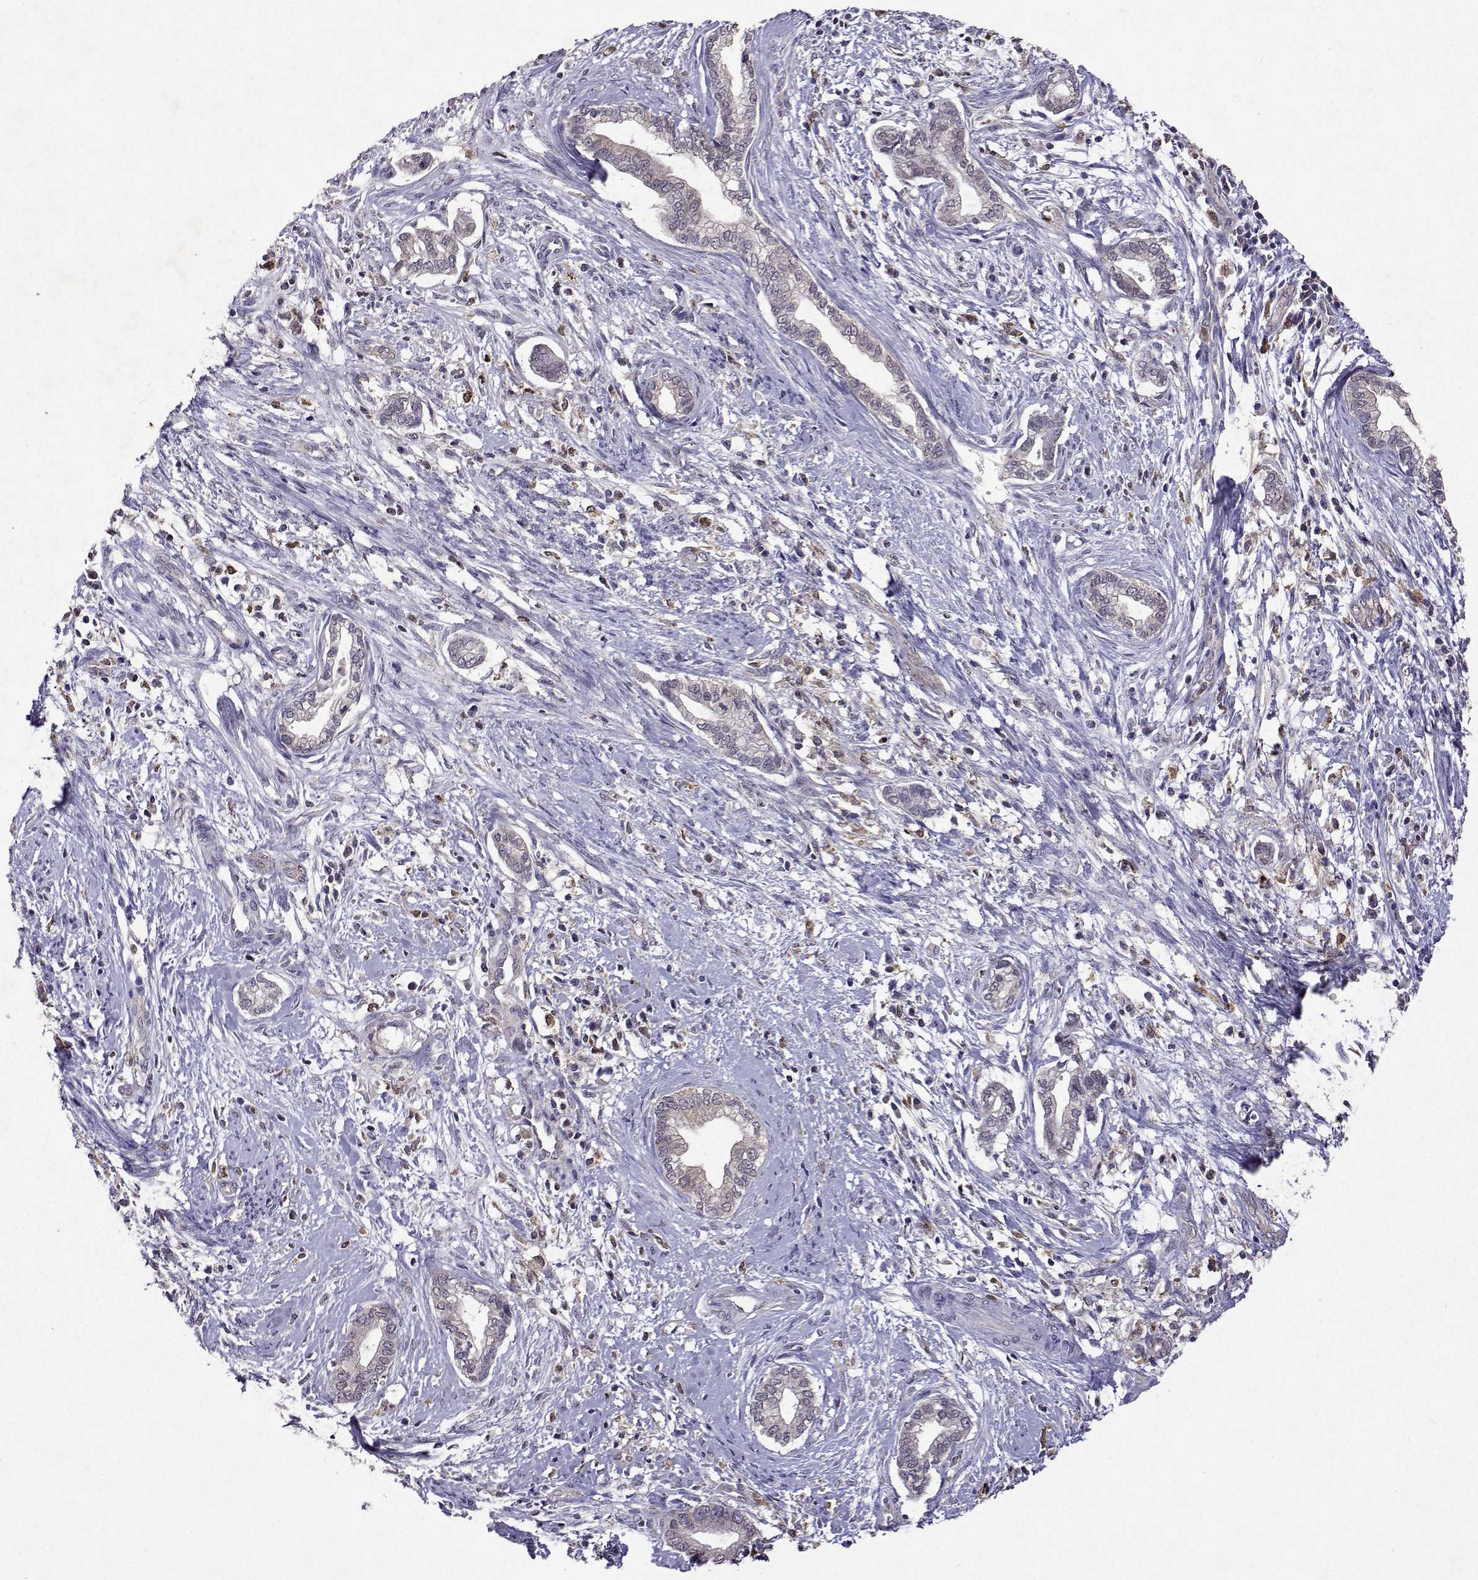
{"staining": {"intensity": "negative", "quantity": "none", "location": "none"}, "tissue": "cervical cancer", "cell_type": "Tumor cells", "image_type": "cancer", "snomed": [{"axis": "morphology", "description": "Adenocarcinoma, NOS"}, {"axis": "topography", "description": "Cervix"}], "caption": "This is a micrograph of IHC staining of cervical cancer (adenocarcinoma), which shows no positivity in tumor cells. Brightfield microscopy of IHC stained with DAB (3,3'-diaminobenzidine) (brown) and hematoxylin (blue), captured at high magnification.", "gene": "APAF1", "patient": {"sex": "female", "age": 62}}